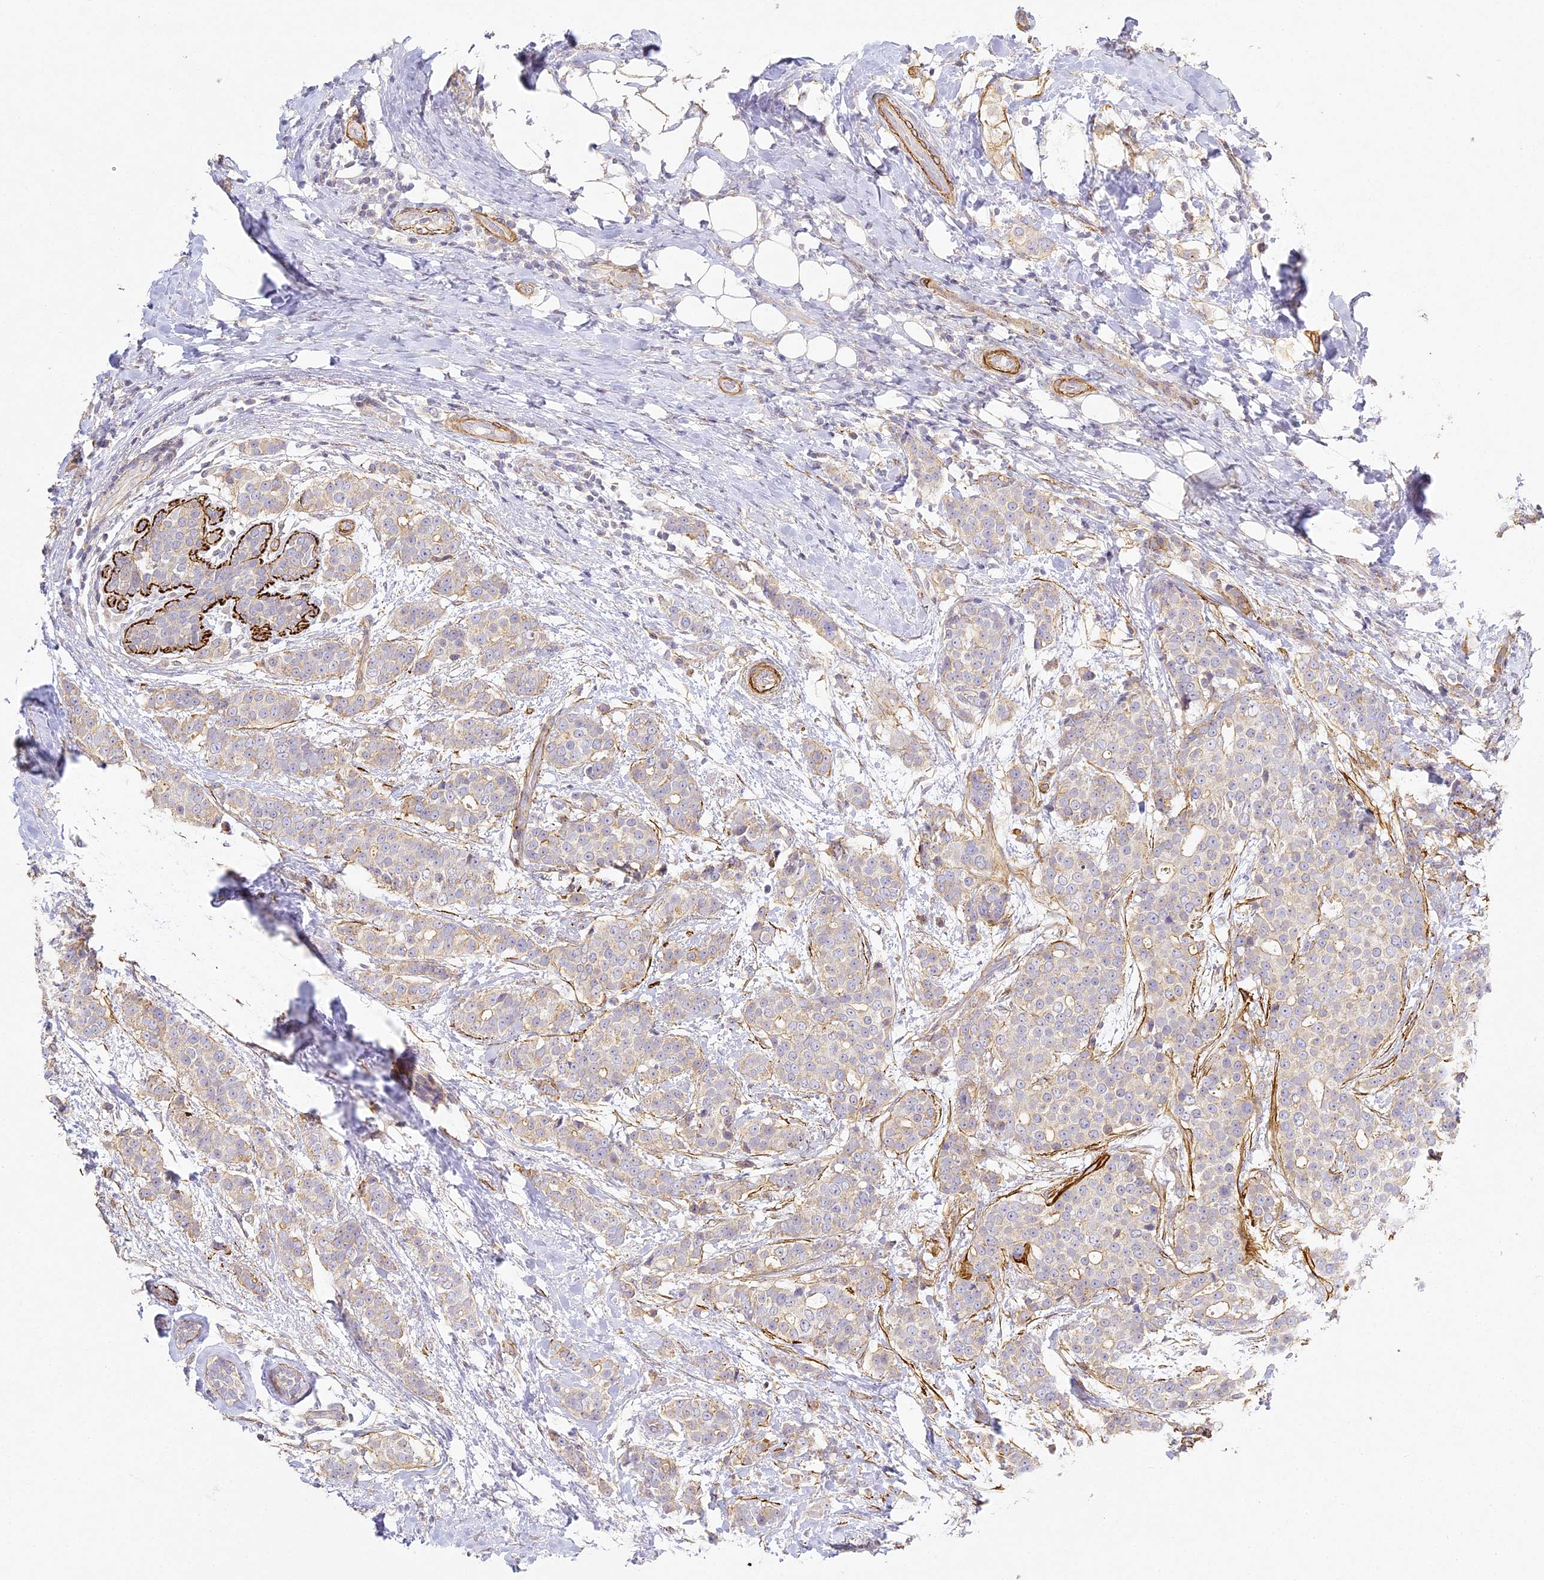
{"staining": {"intensity": "weak", "quantity": "25%-75%", "location": "cytoplasmic/membranous"}, "tissue": "breast cancer", "cell_type": "Tumor cells", "image_type": "cancer", "snomed": [{"axis": "morphology", "description": "Lobular carcinoma"}, {"axis": "topography", "description": "Breast"}], "caption": "Human breast cancer stained for a protein (brown) displays weak cytoplasmic/membranous positive staining in approximately 25%-75% of tumor cells.", "gene": "MED28", "patient": {"sex": "female", "age": 51}}